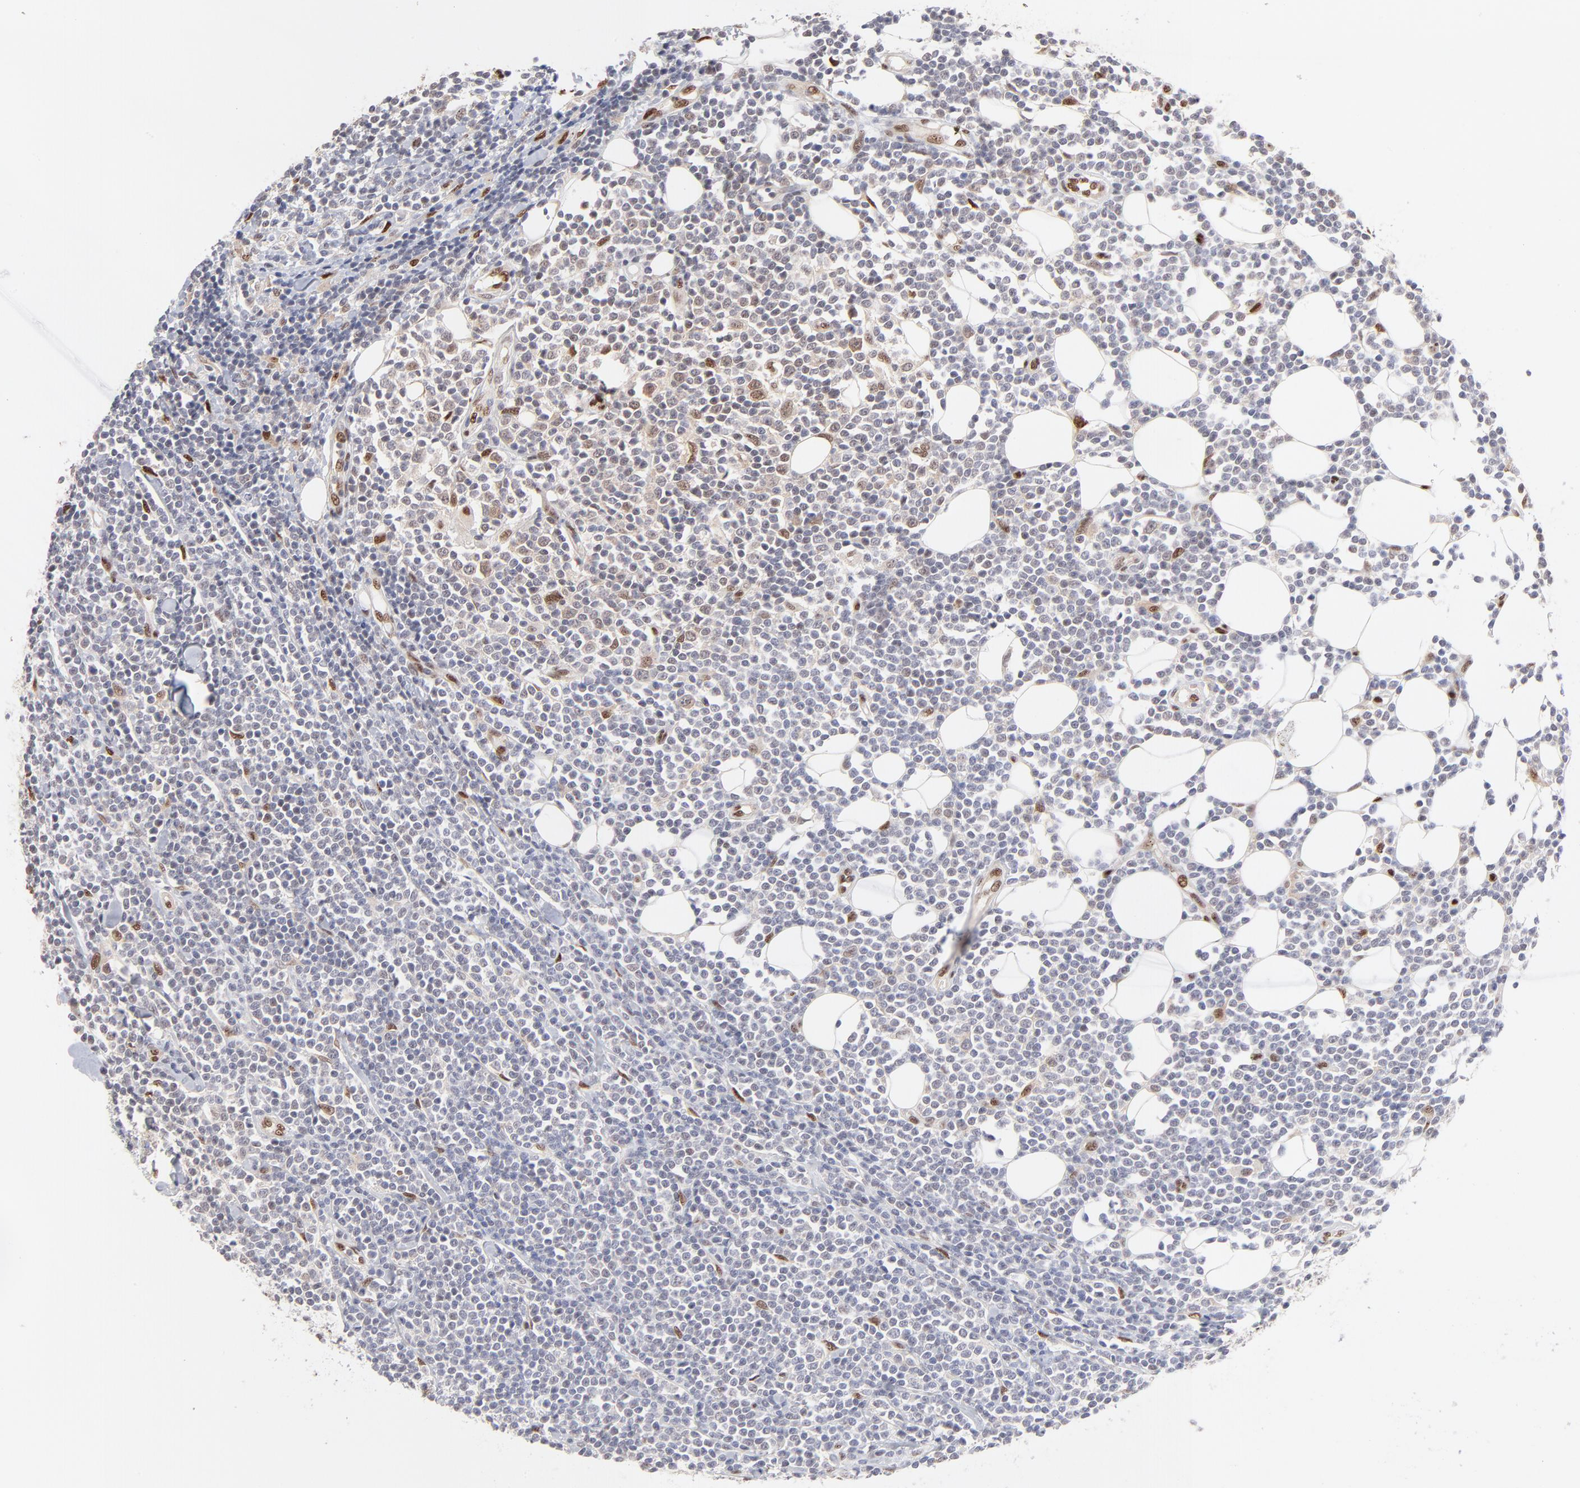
{"staining": {"intensity": "moderate", "quantity": "<25%", "location": "nuclear"}, "tissue": "lymphoma", "cell_type": "Tumor cells", "image_type": "cancer", "snomed": [{"axis": "morphology", "description": "Malignant lymphoma, non-Hodgkin's type, Low grade"}, {"axis": "topography", "description": "Soft tissue"}], "caption": "IHC staining of low-grade malignant lymphoma, non-Hodgkin's type, which demonstrates low levels of moderate nuclear expression in approximately <25% of tumor cells indicating moderate nuclear protein positivity. The staining was performed using DAB (brown) for protein detection and nuclei were counterstained in hematoxylin (blue).", "gene": "STAT3", "patient": {"sex": "male", "age": 92}}